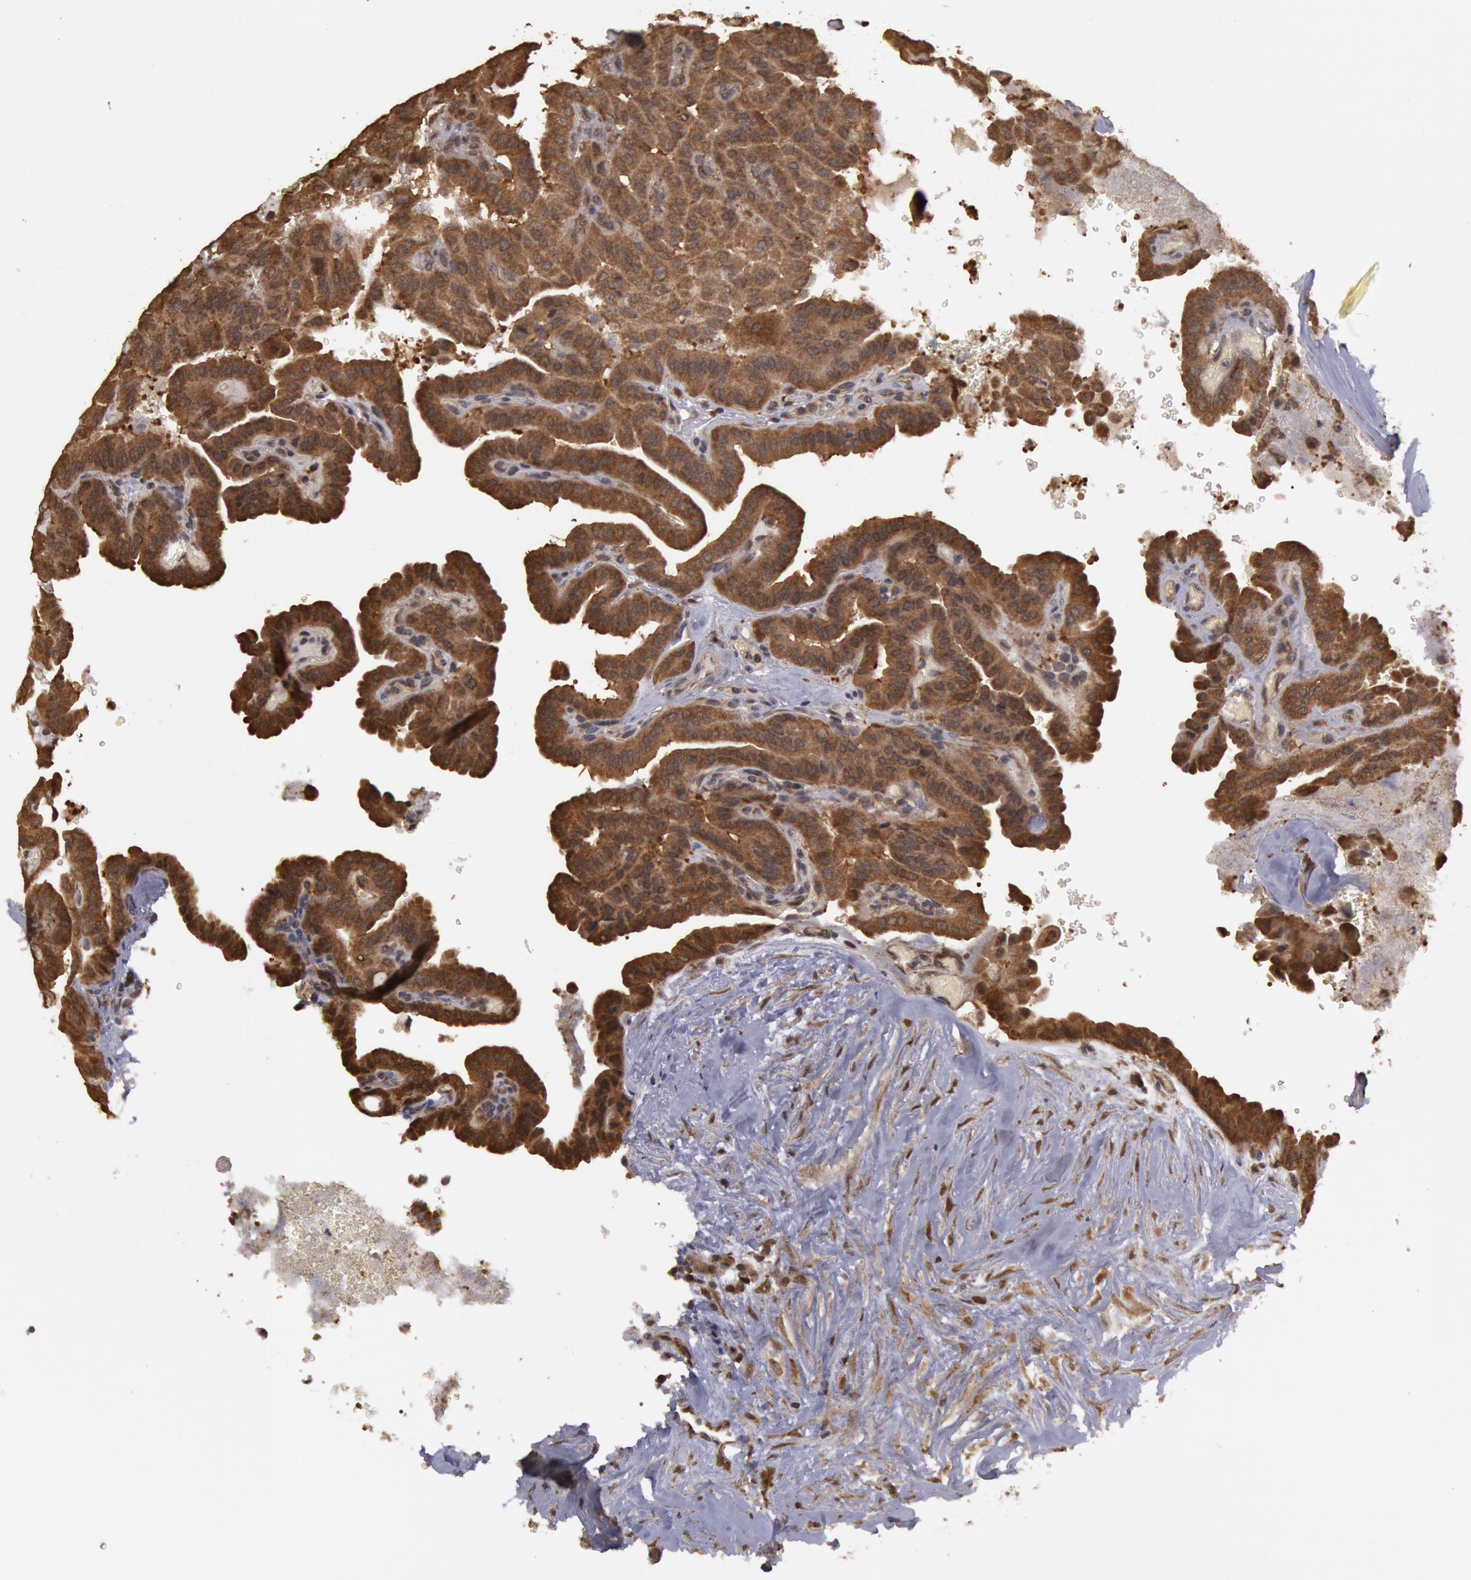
{"staining": {"intensity": "strong", "quantity": ">75%", "location": "cytoplasmic/membranous"}, "tissue": "thyroid cancer", "cell_type": "Tumor cells", "image_type": "cancer", "snomed": [{"axis": "morphology", "description": "Papillary adenocarcinoma, NOS"}, {"axis": "topography", "description": "Thyroid gland"}], "caption": "Immunohistochemical staining of human thyroid cancer demonstrates strong cytoplasmic/membranous protein staining in approximately >75% of tumor cells.", "gene": "USP14", "patient": {"sex": "male", "age": 87}}